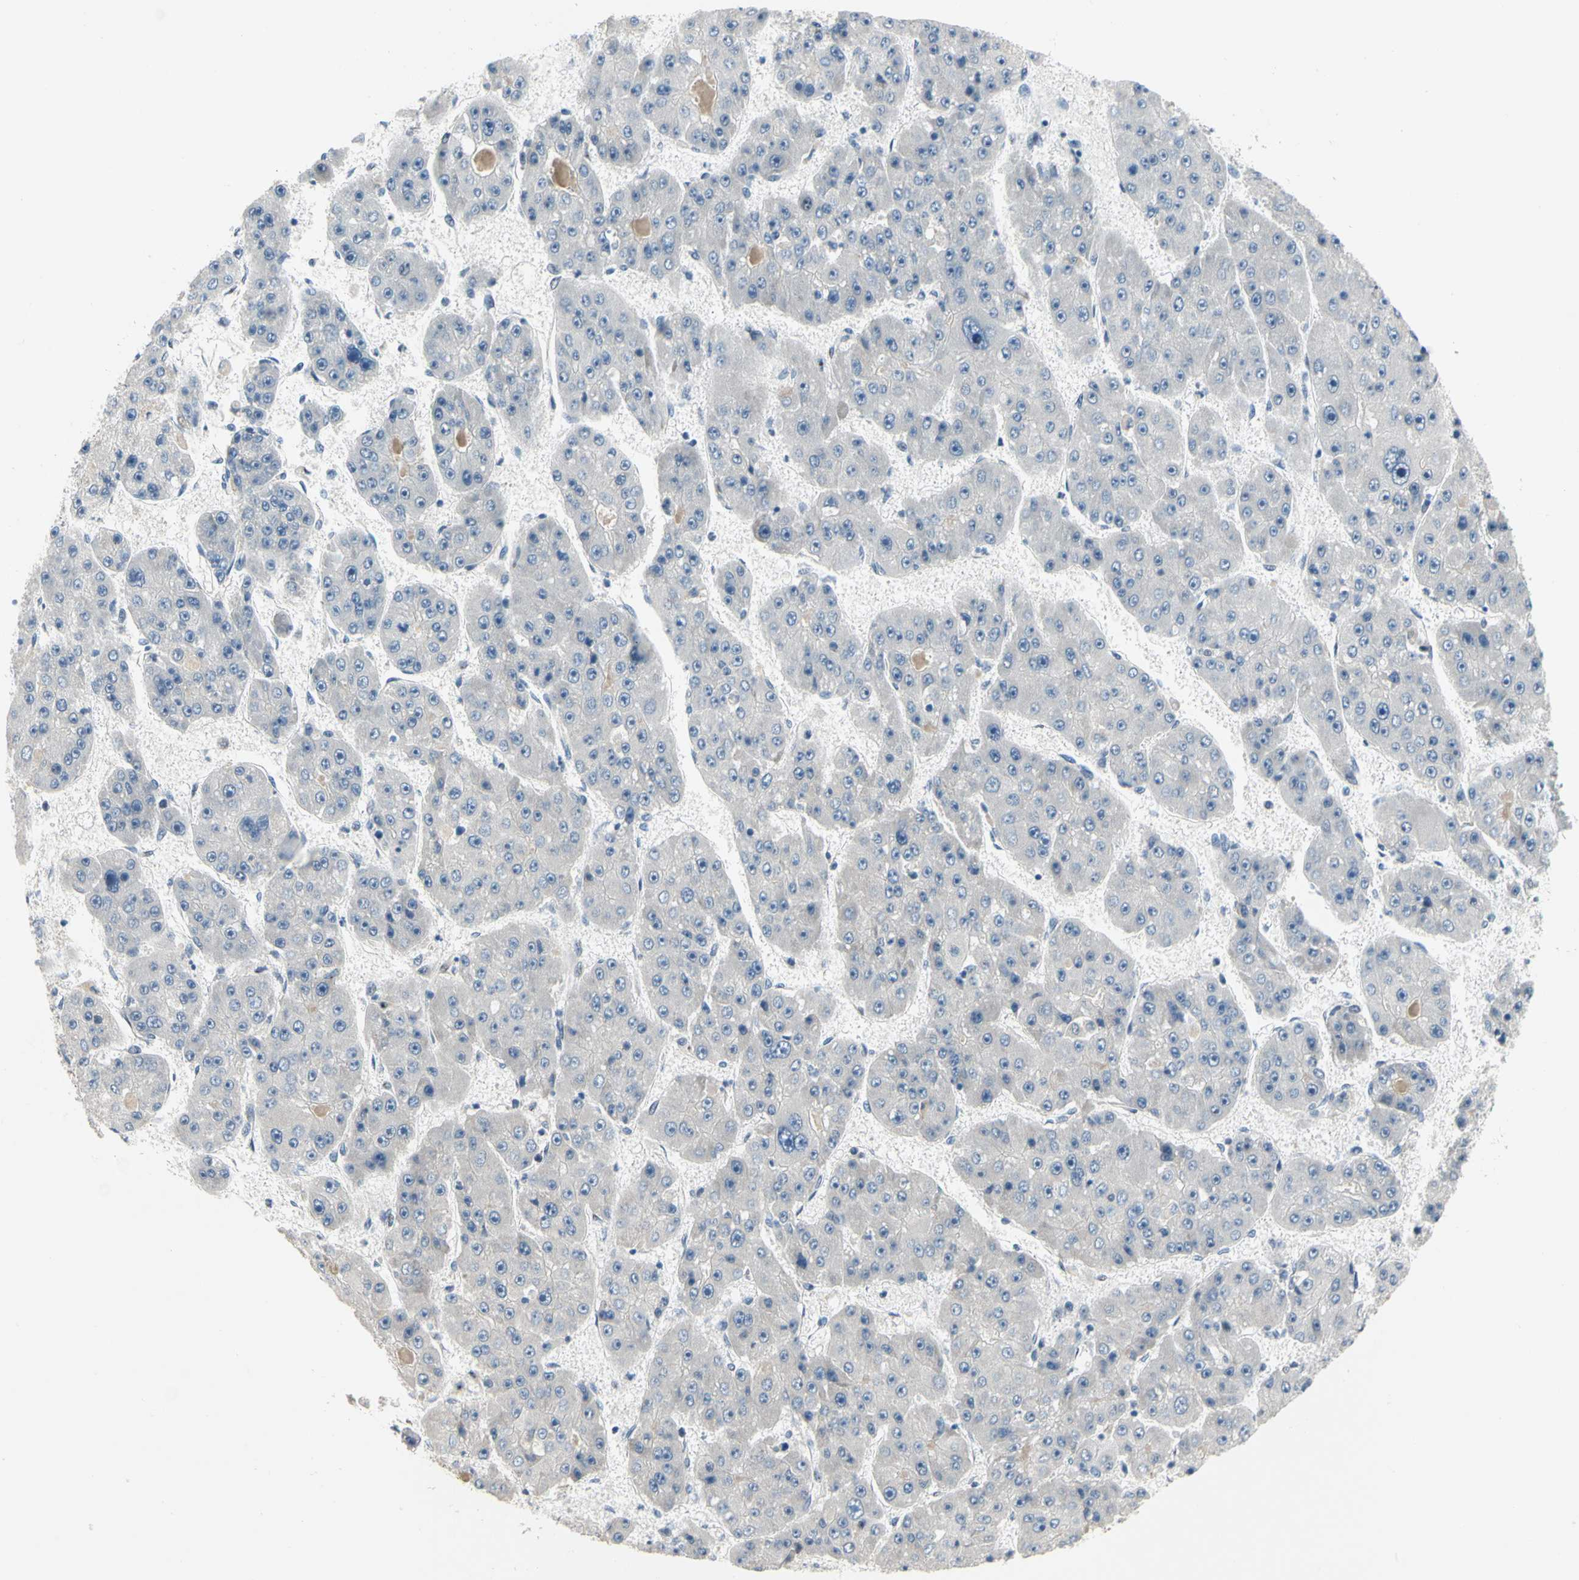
{"staining": {"intensity": "negative", "quantity": "none", "location": "none"}, "tissue": "liver cancer", "cell_type": "Tumor cells", "image_type": "cancer", "snomed": [{"axis": "morphology", "description": "Carcinoma, Hepatocellular, NOS"}, {"axis": "topography", "description": "Liver"}], "caption": "Immunohistochemistry (IHC) of human liver cancer (hepatocellular carcinoma) displays no positivity in tumor cells.", "gene": "NFASC", "patient": {"sex": "female", "age": 61}}